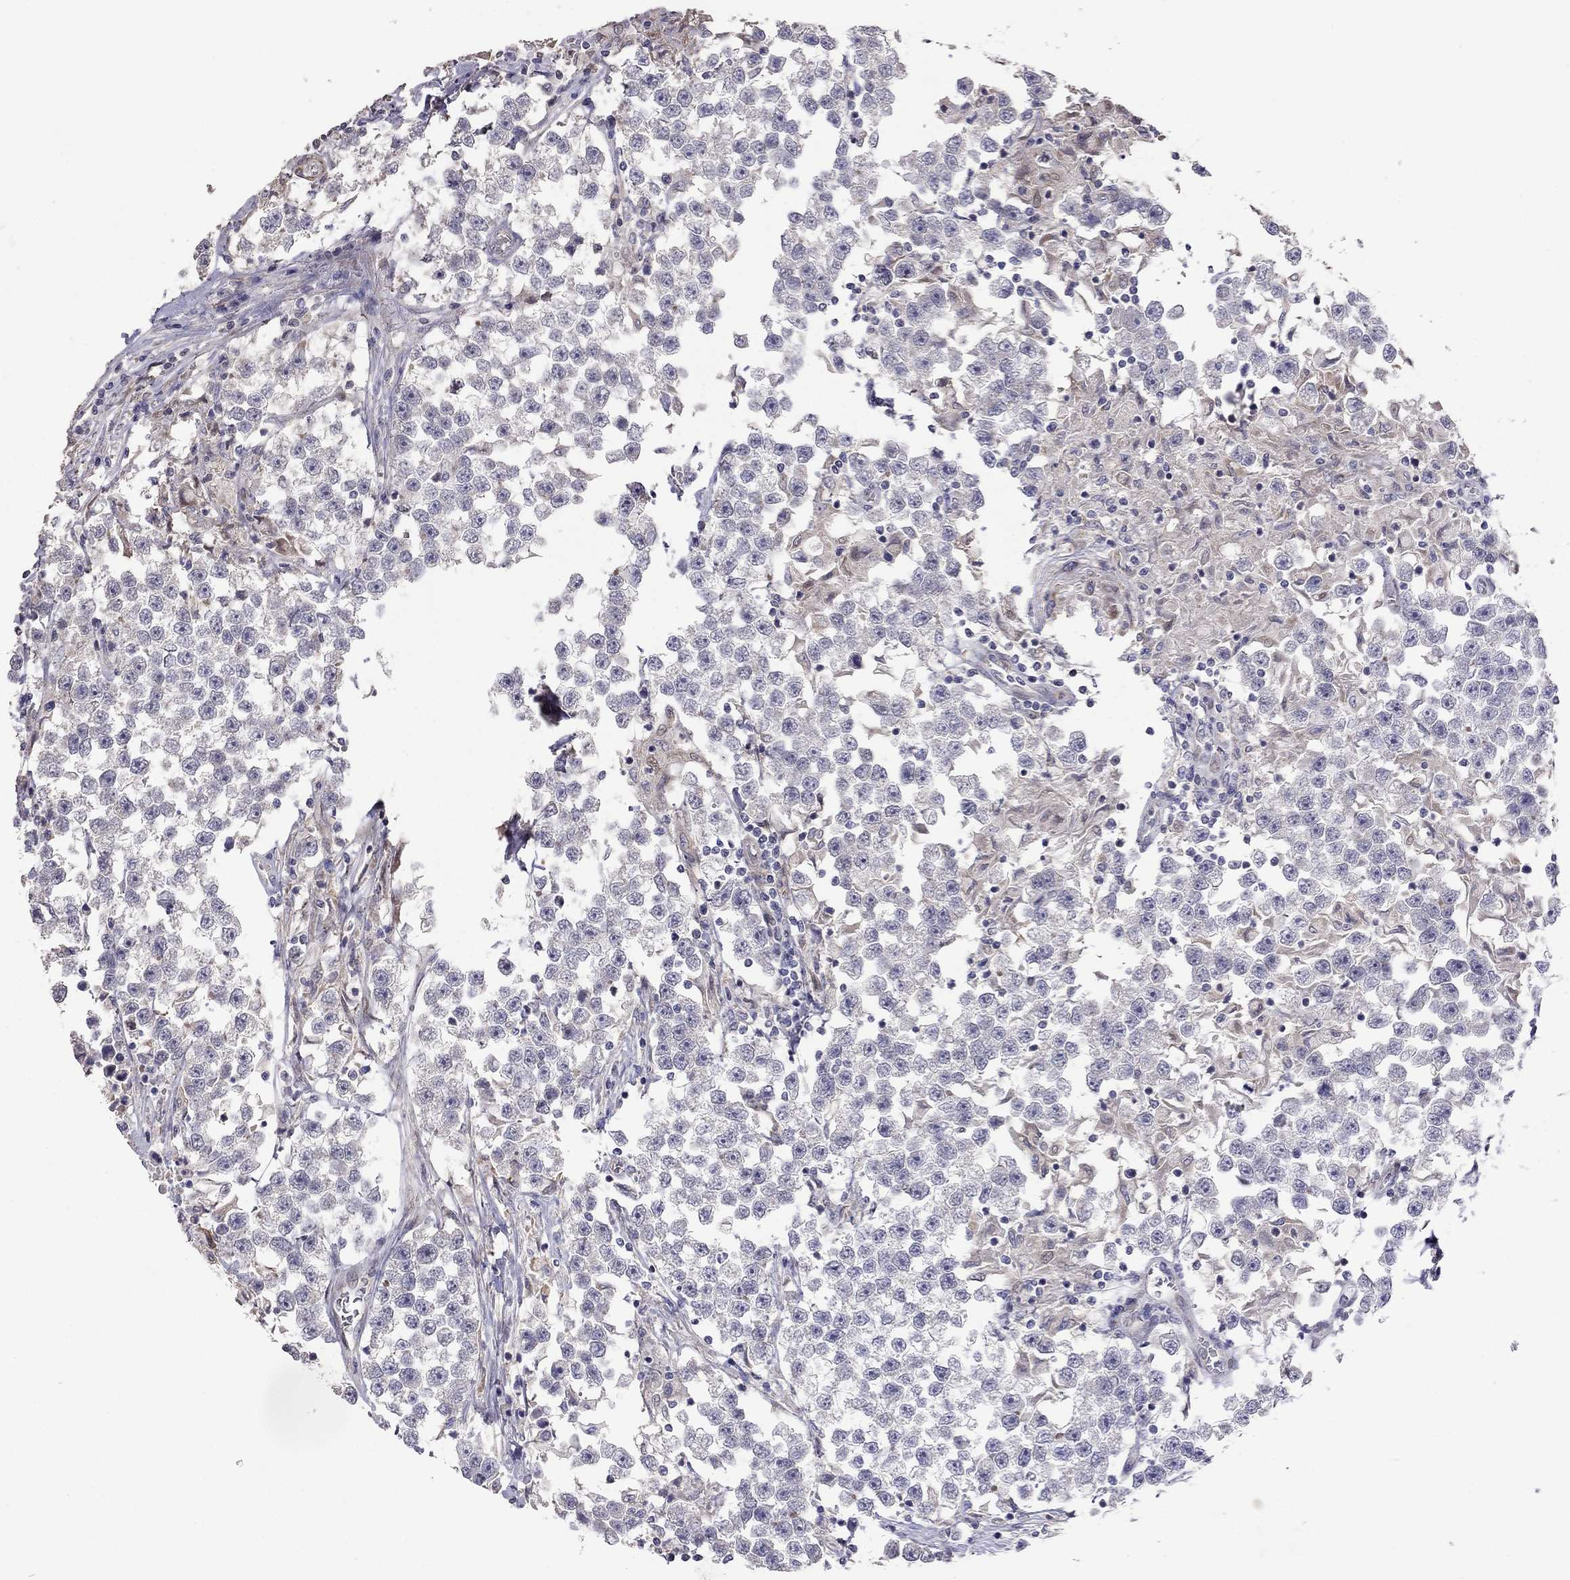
{"staining": {"intensity": "negative", "quantity": "none", "location": "none"}, "tissue": "testis cancer", "cell_type": "Tumor cells", "image_type": "cancer", "snomed": [{"axis": "morphology", "description": "Seminoma, NOS"}, {"axis": "topography", "description": "Testis"}], "caption": "IHC photomicrograph of neoplastic tissue: seminoma (testis) stained with DAB shows no significant protein staining in tumor cells.", "gene": "SYTL2", "patient": {"sex": "male", "age": 46}}